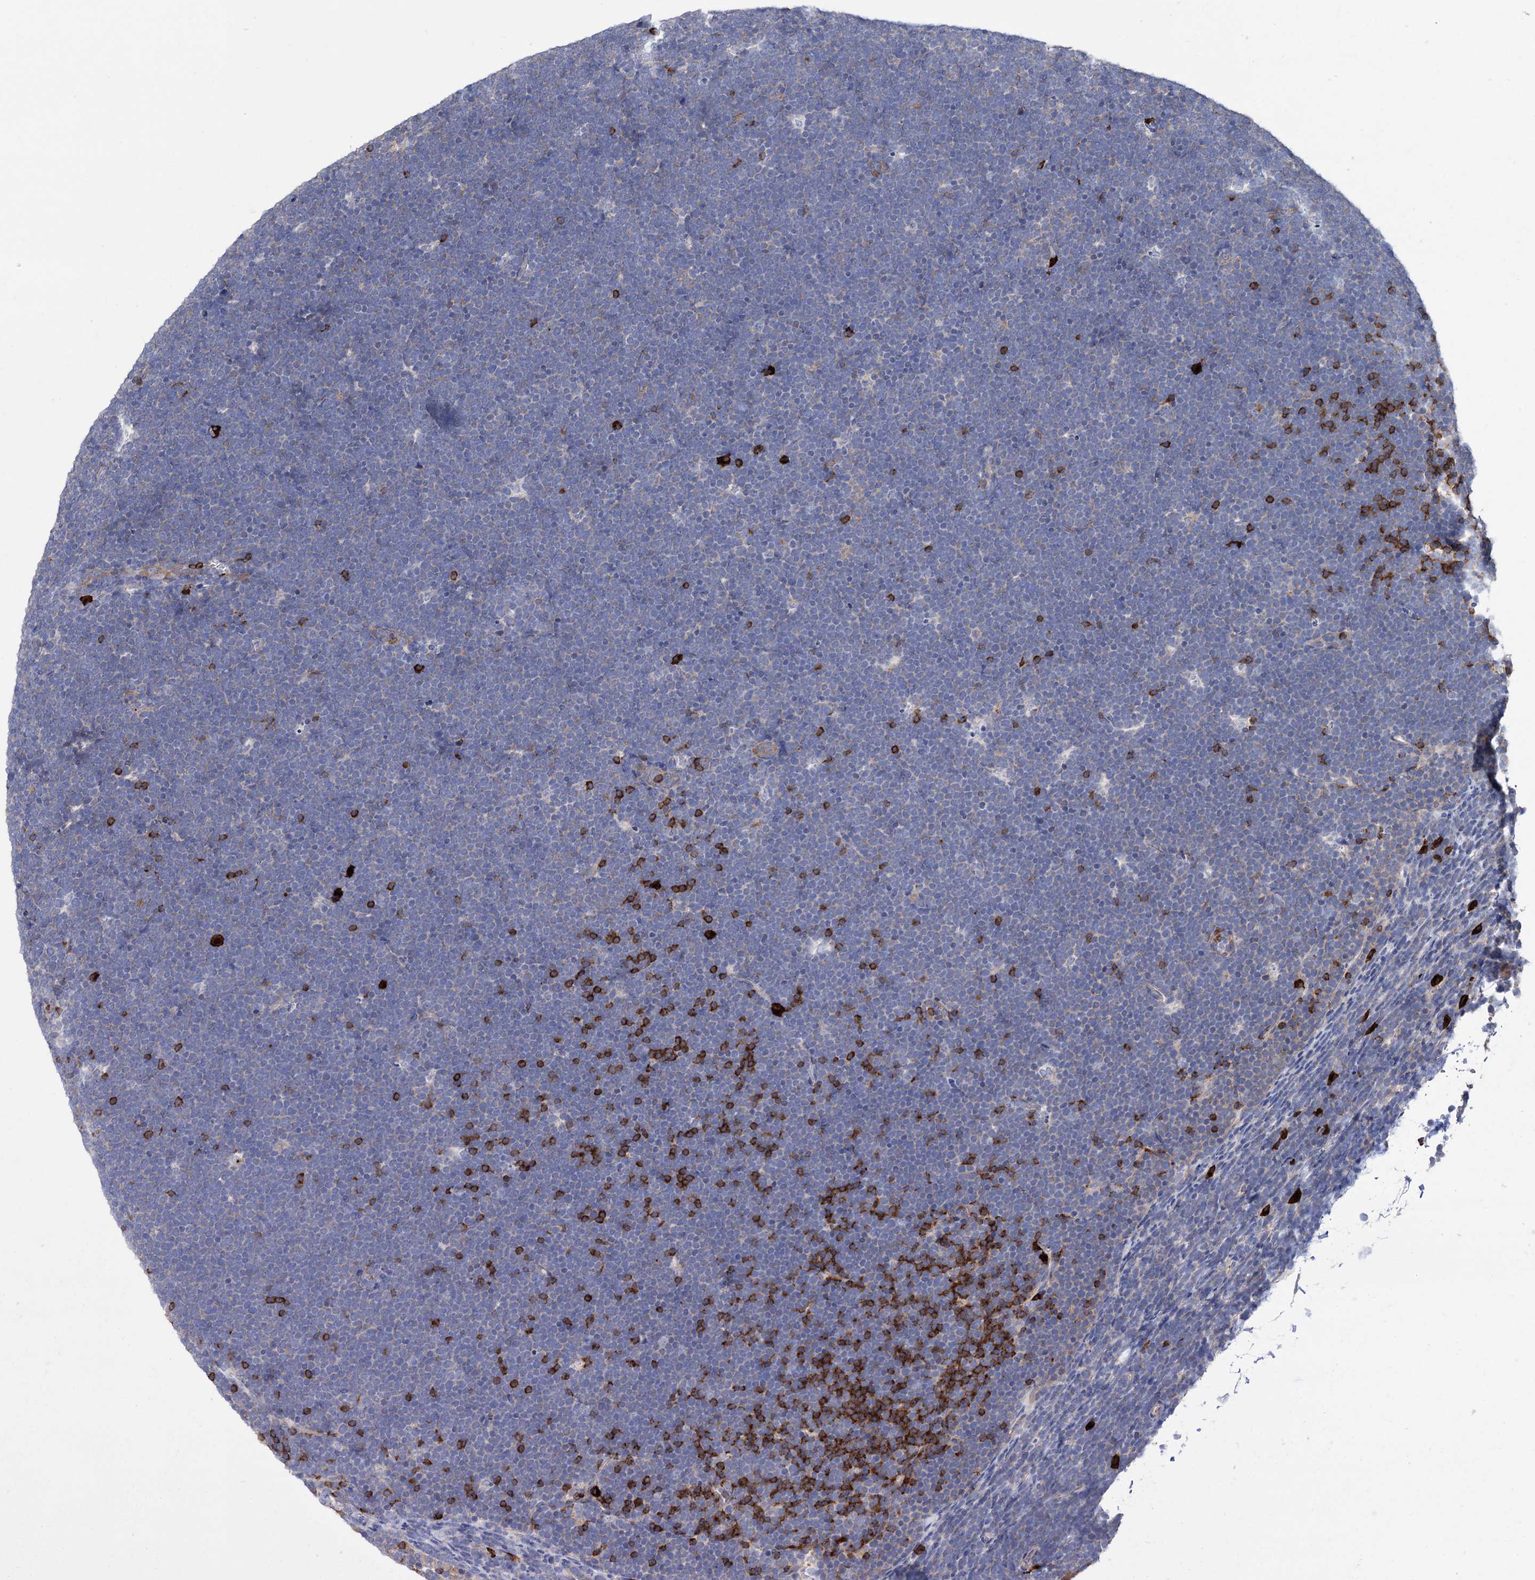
{"staining": {"intensity": "negative", "quantity": "none", "location": "none"}, "tissue": "lymphoma", "cell_type": "Tumor cells", "image_type": "cancer", "snomed": [{"axis": "morphology", "description": "Malignant lymphoma, non-Hodgkin's type, High grade"}, {"axis": "topography", "description": "Lymph node"}], "caption": "Immunohistochemical staining of lymphoma shows no significant positivity in tumor cells. (Stains: DAB (3,3'-diaminobenzidine) immunohistochemistry with hematoxylin counter stain, Microscopy: brightfield microscopy at high magnification).", "gene": "BBS4", "patient": {"sex": "male", "age": 13}}